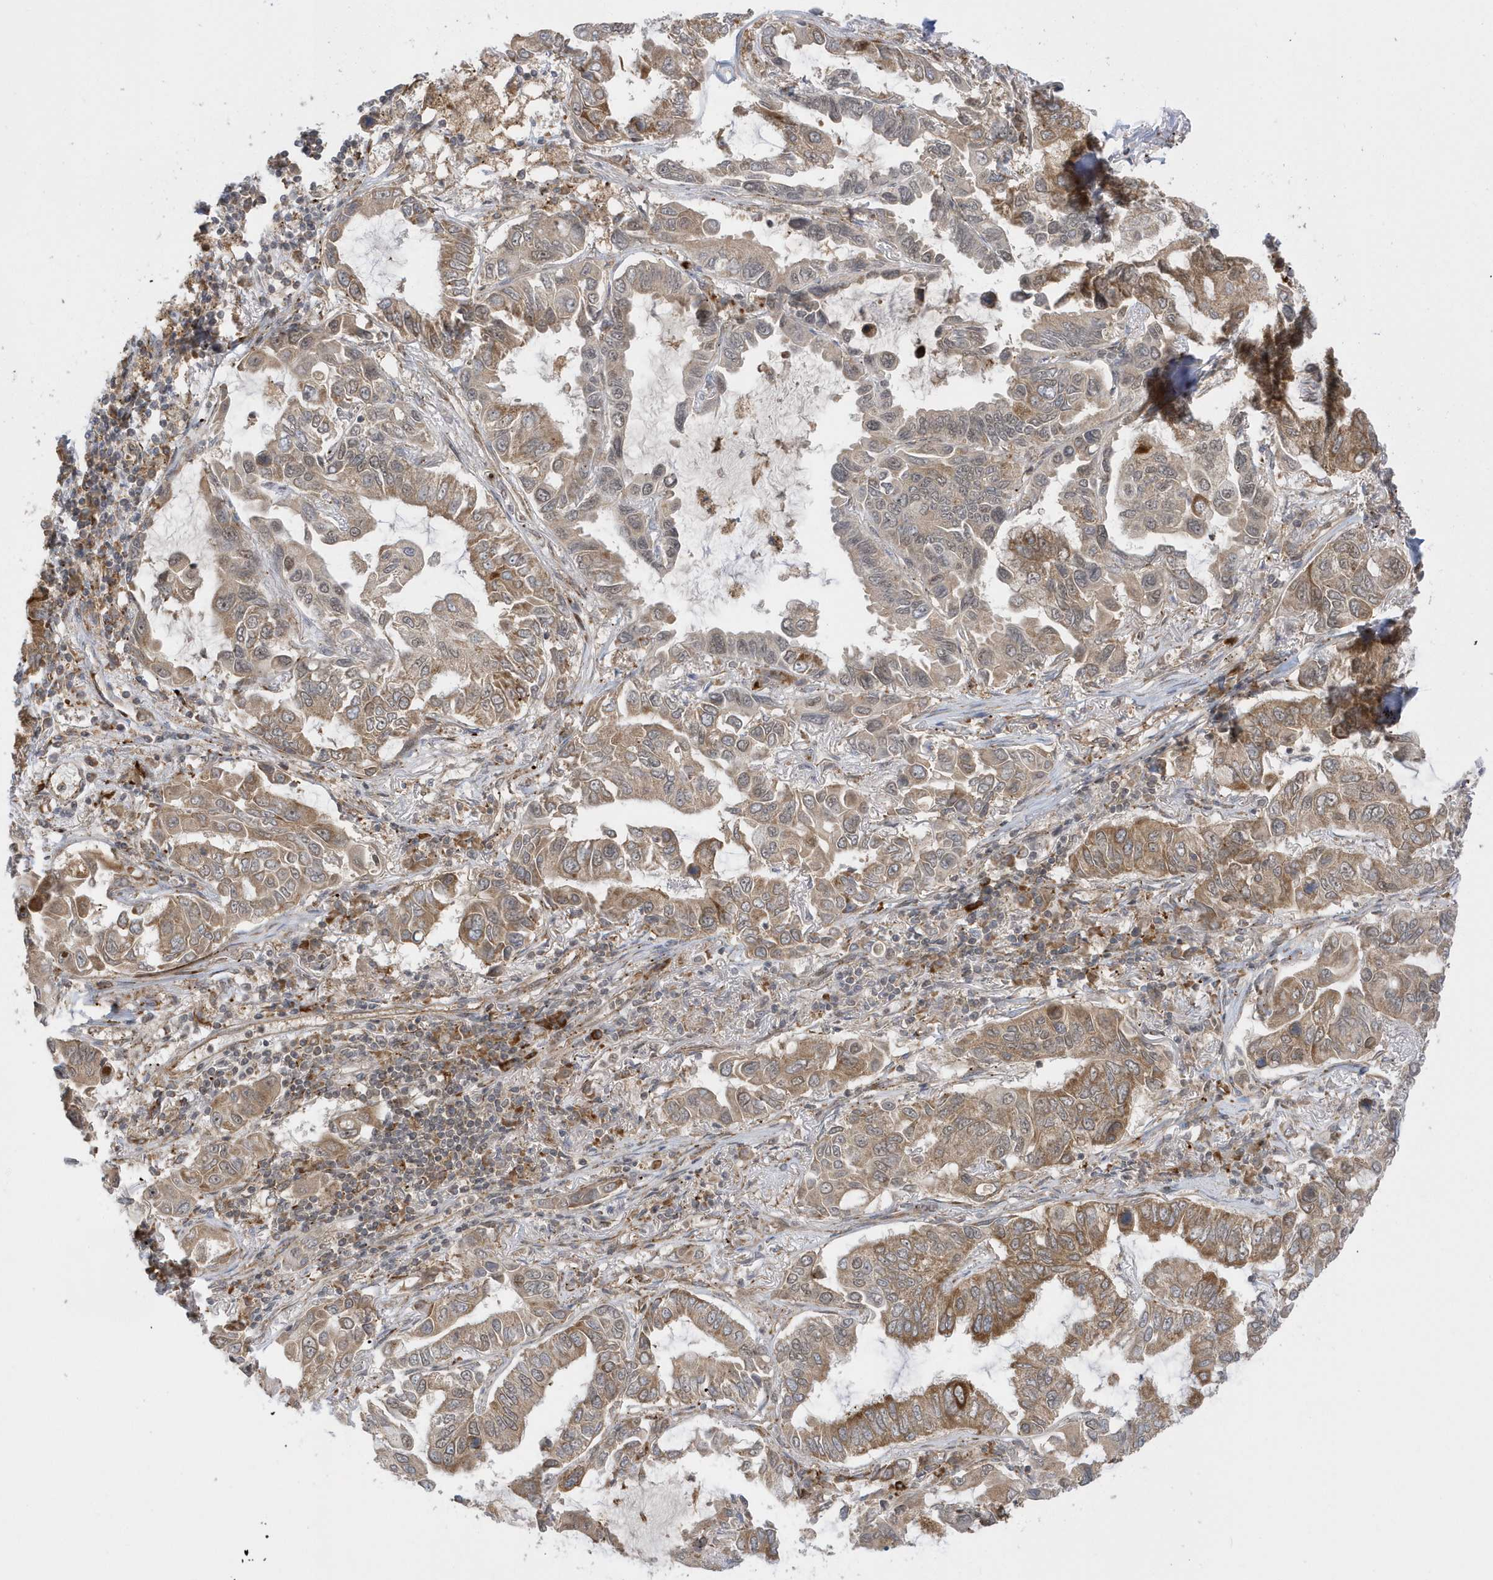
{"staining": {"intensity": "moderate", "quantity": ">75%", "location": "cytoplasmic/membranous"}, "tissue": "lung cancer", "cell_type": "Tumor cells", "image_type": "cancer", "snomed": [{"axis": "morphology", "description": "Adenocarcinoma, NOS"}, {"axis": "topography", "description": "Lung"}], "caption": "DAB (3,3'-diaminobenzidine) immunohistochemical staining of lung adenocarcinoma exhibits moderate cytoplasmic/membranous protein positivity in about >75% of tumor cells.", "gene": "METTL21A", "patient": {"sex": "male", "age": 64}}